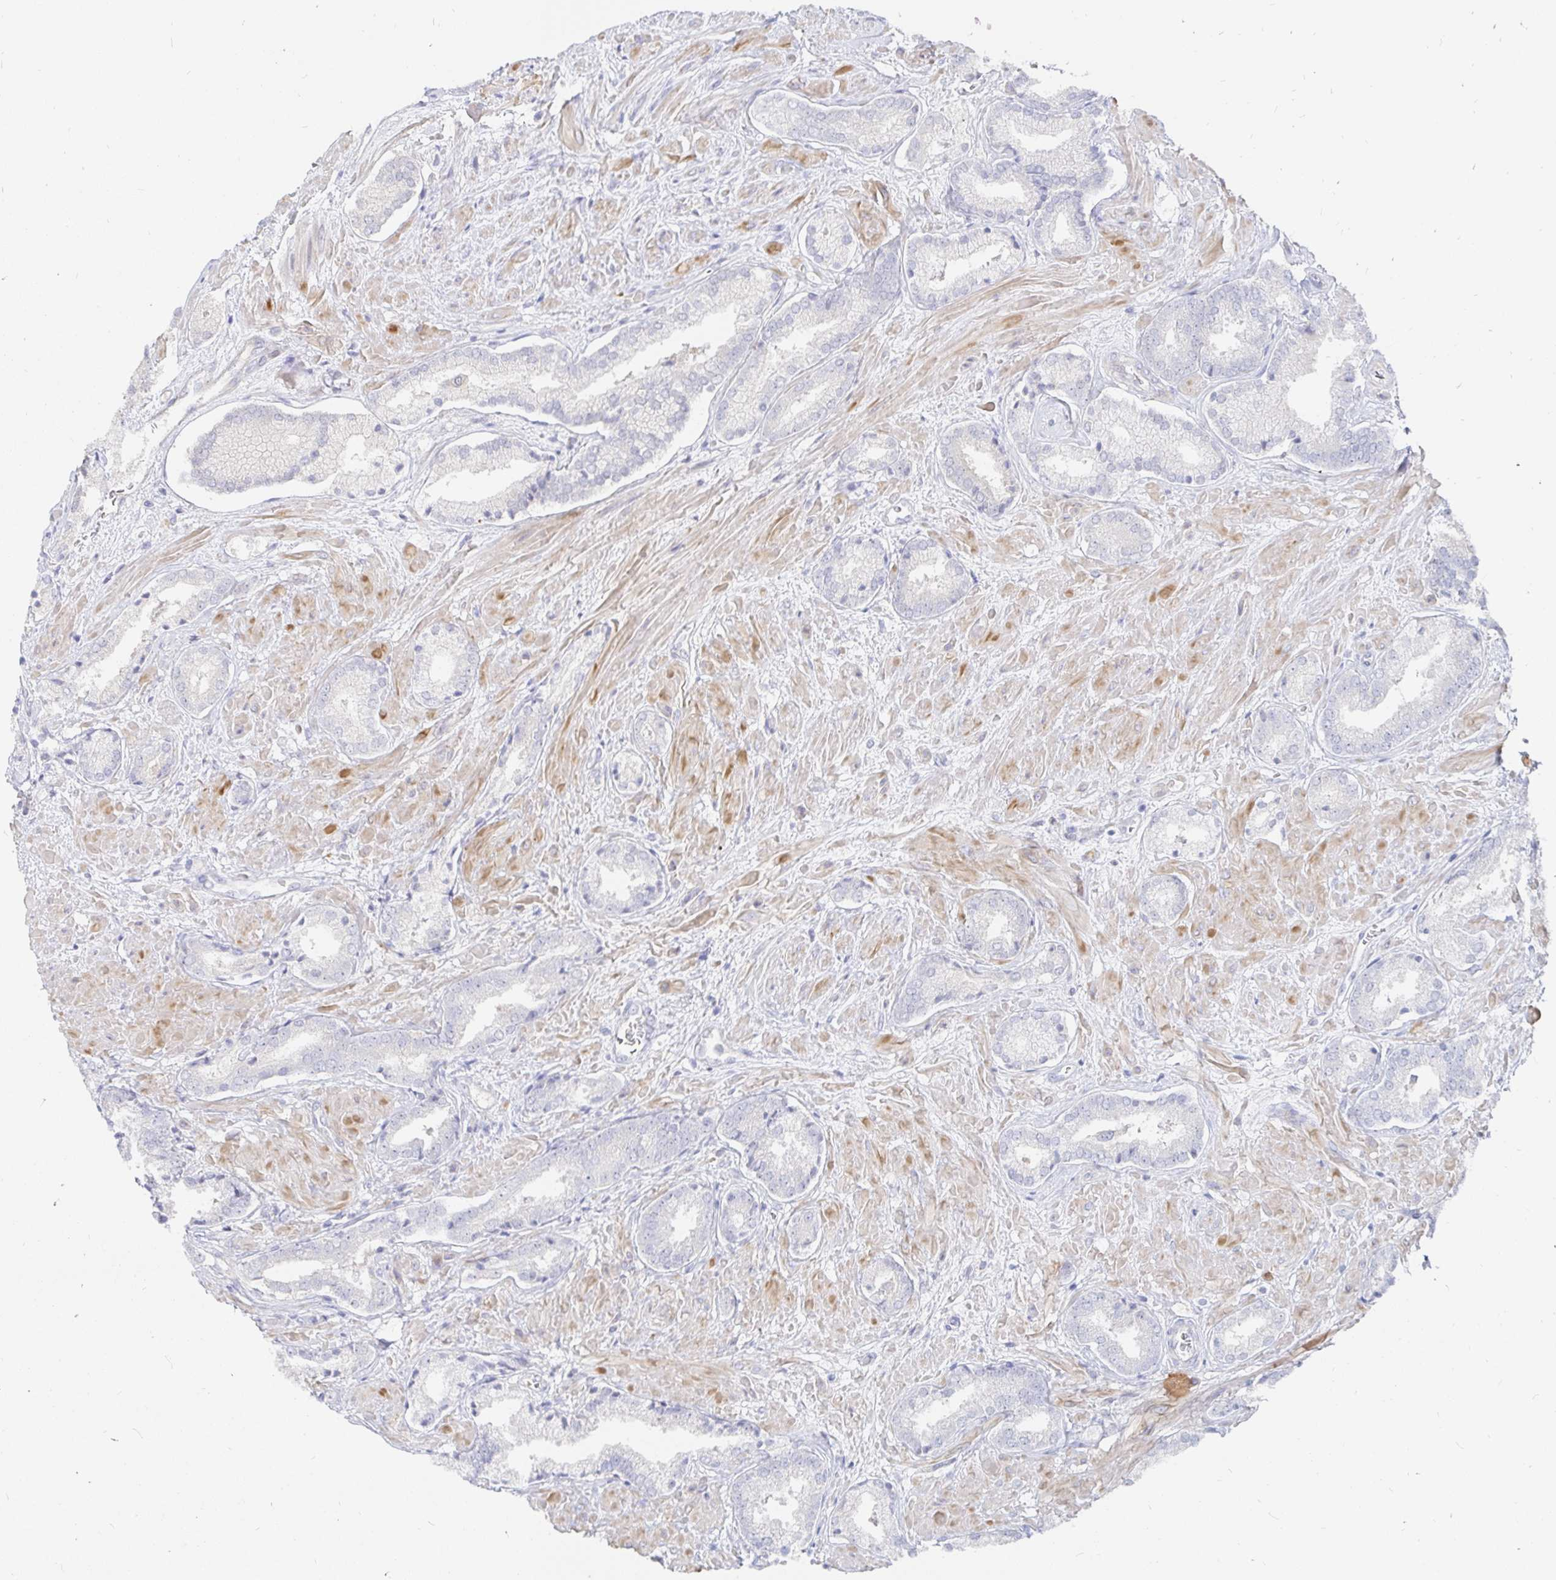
{"staining": {"intensity": "negative", "quantity": "none", "location": "none"}, "tissue": "prostate cancer", "cell_type": "Tumor cells", "image_type": "cancer", "snomed": [{"axis": "morphology", "description": "Adenocarcinoma, High grade"}, {"axis": "topography", "description": "Prostate"}], "caption": "DAB immunohistochemical staining of human prostate cancer (high-grade adenocarcinoma) reveals no significant expression in tumor cells.", "gene": "KCTD19", "patient": {"sex": "male", "age": 56}}